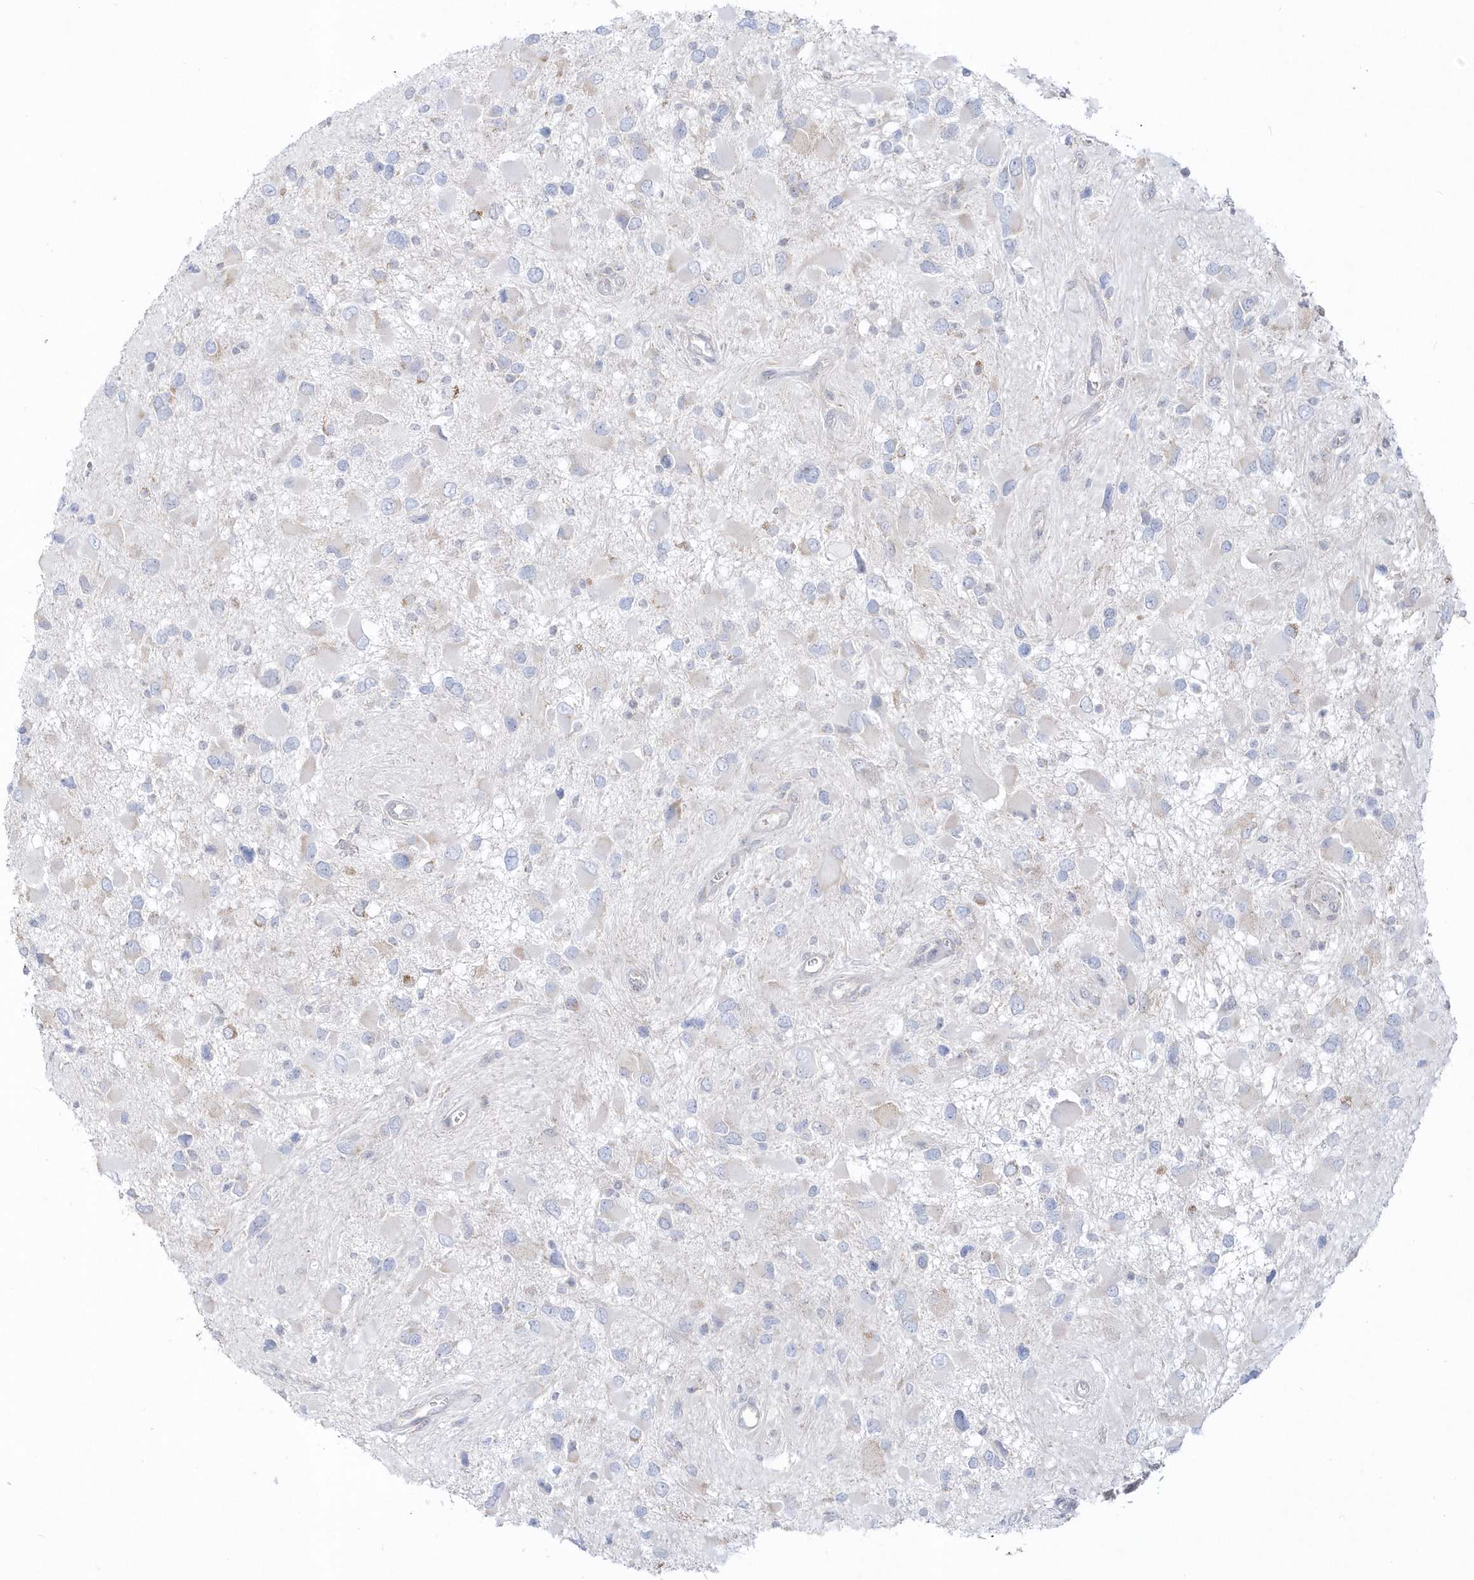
{"staining": {"intensity": "negative", "quantity": "none", "location": "none"}, "tissue": "glioma", "cell_type": "Tumor cells", "image_type": "cancer", "snomed": [{"axis": "morphology", "description": "Glioma, malignant, High grade"}, {"axis": "topography", "description": "Brain"}], "caption": "DAB (3,3'-diaminobenzidine) immunohistochemical staining of glioma reveals no significant positivity in tumor cells. The staining was performed using DAB to visualize the protein expression in brown, while the nuclei were stained in blue with hematoxylin (Magnification: 20x).", "gene": "PCBD1", "patient": {"sex": "male", "age": 53}}